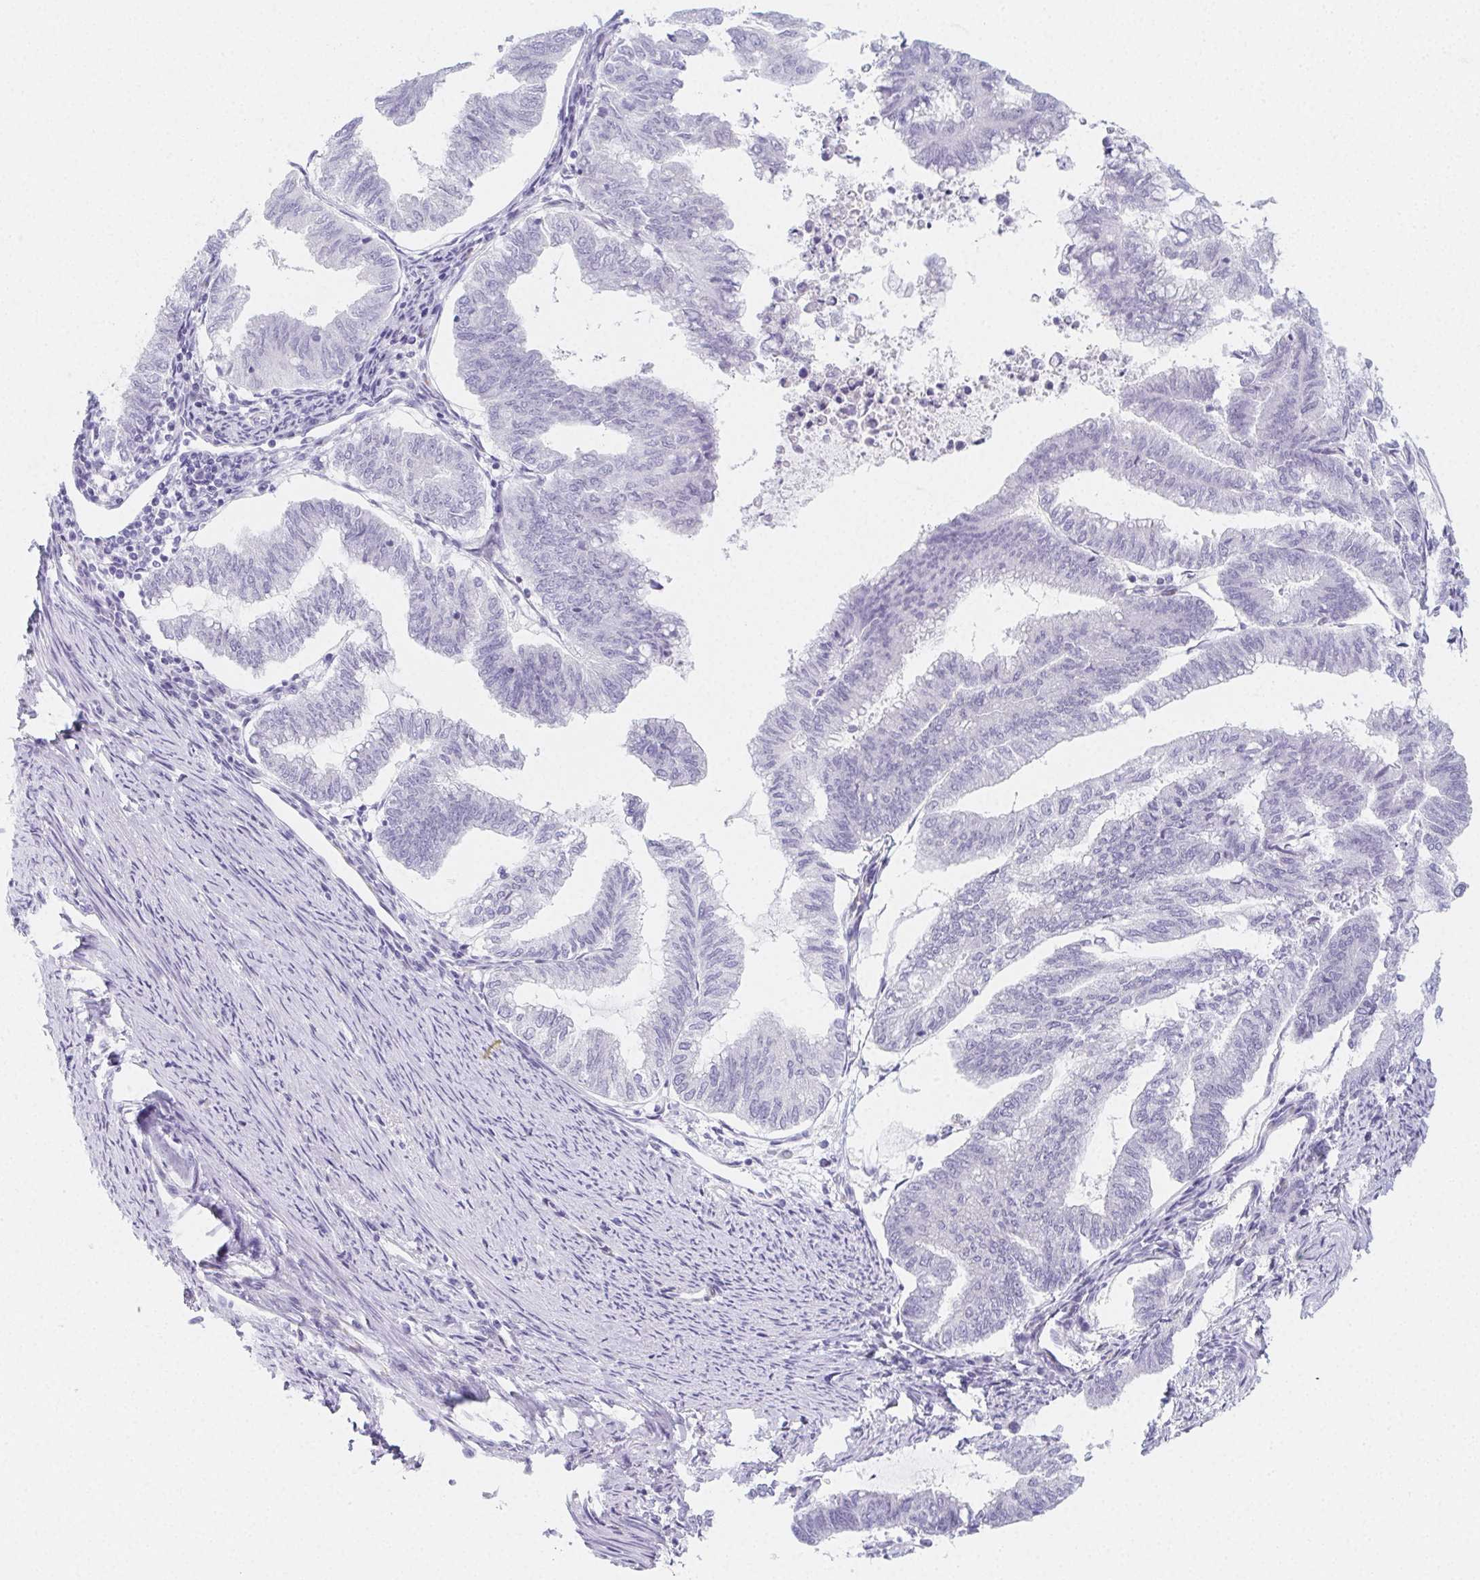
{"staining": {"intensity": "negative", "quantity": "none", "location": "none"}, "tissue": "endometrial cancer", "cell_type": "Tumor cells", "image_type": "cancer", "snomed": [{"axis": "morphology", "description": "Adenocarcinoma, NOS"}, {"axis": "topography", "description": "Endometrium"}], "caption": "High power microscopy photomicrograph of an immunohistochemistry (IHC) photomicrograph of endometrial cancer, revealing no significant expression in tumor cells.", "gene": "HRC", "patient": {"sex": "female", "age": 79}}